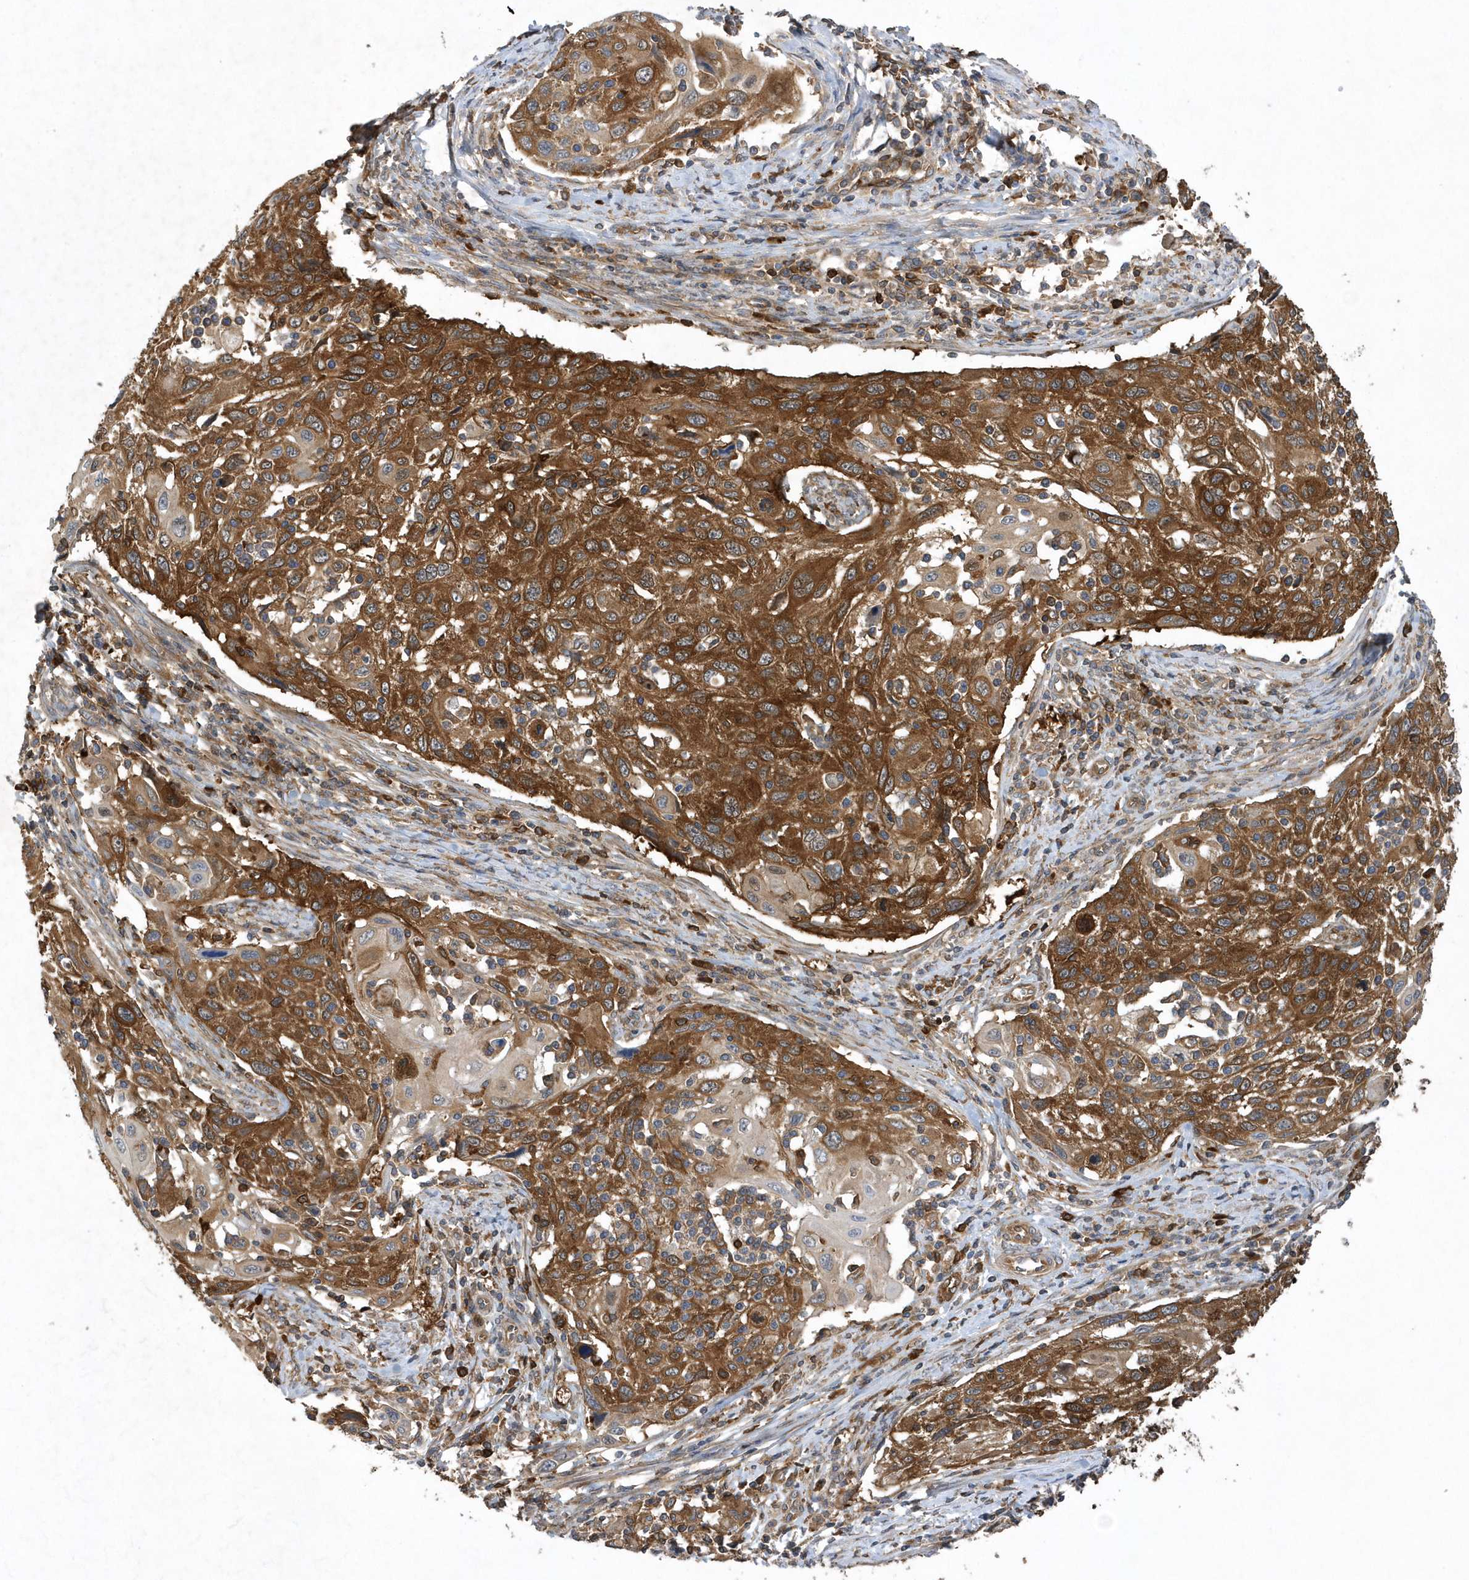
{"staining": {"intensity": "moderate", "quantity": ">75%", "location": "cytoplasmic/membranous"}, "tissue": "cervical cancer", "cell_type": "Tumor cells", "image_type": "cancer", "snomed": [{"axis": "morphology", "description": "Squamous cell carcinoma, NOS"}, {"axis": "topography", "description": "Cervix"}], "caption": "About >75% of tumor cells in cervical squamous cell carcinoma show moderate cytoplasmic/membranous protein expression as visualized by brown immunohistochemical staining.", "gene": "PAICS", "patient": {"sex": "female", "age": 70}}